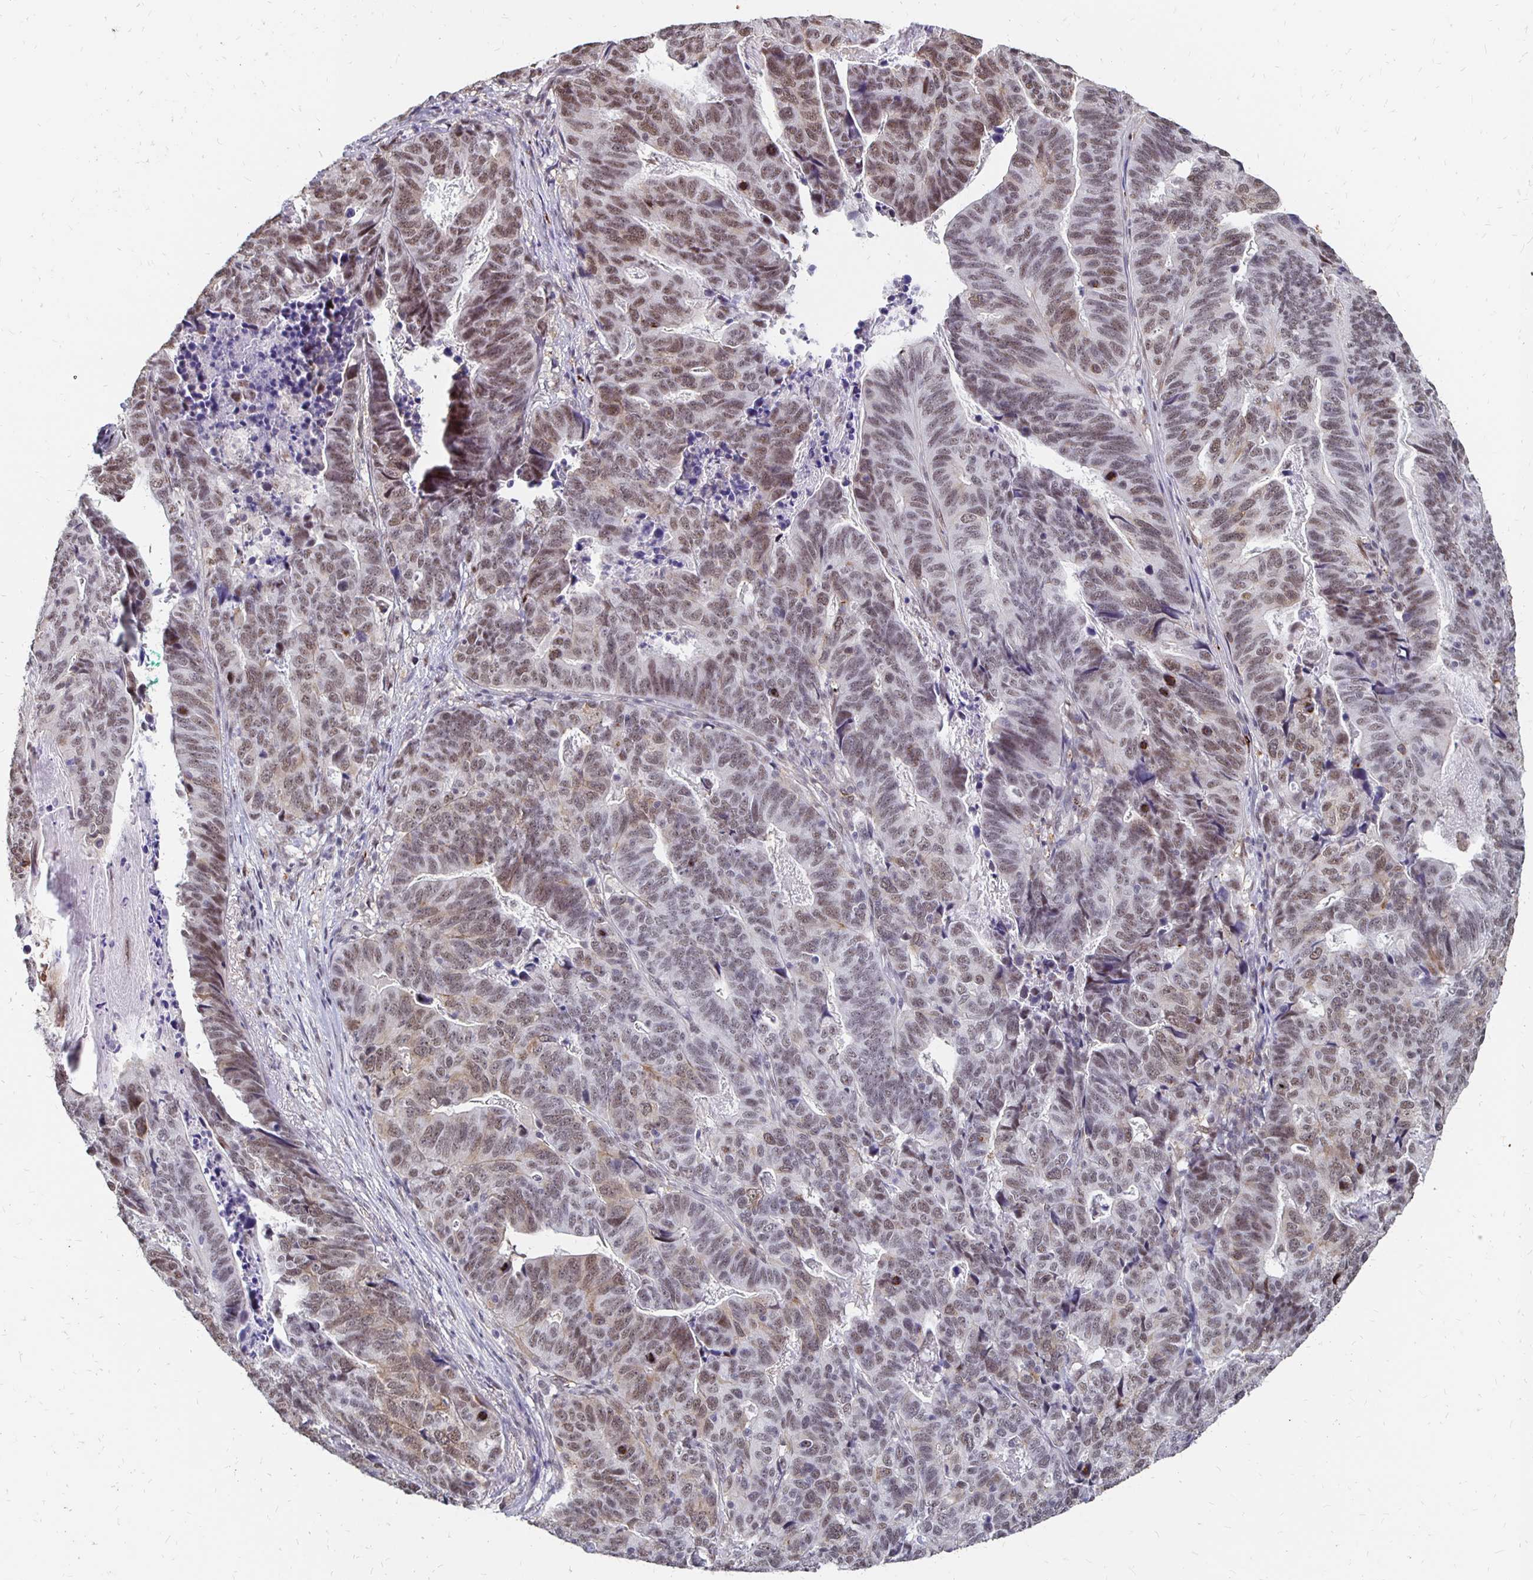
{"staining": {"intensity": "moderate", "quantity": "25%-75%", "location": "nuclear"}, "tissue": "stomach cancer", "cell_type": "Tumor cells", "image_type": "cancer", "snomed": [{"axis": "morphology", "description": "Adenocarcinoma, NOS"}, {"axis": "topography", "description": "Stomach, upper"}], "caption": "A high-resolution photomicrograph shows immunohistochemistry staining of stomach adenocarcinoma, which displays moderate nuclear positivity in approximately 25%-75% of tumor cells. The protein is stained brown, and the nuclei are stained in blue (DAB IHC with brightfield microscopy, high magnification).", "gene": "CLASRP", "patient": {"sex": "female", "age": 67}}